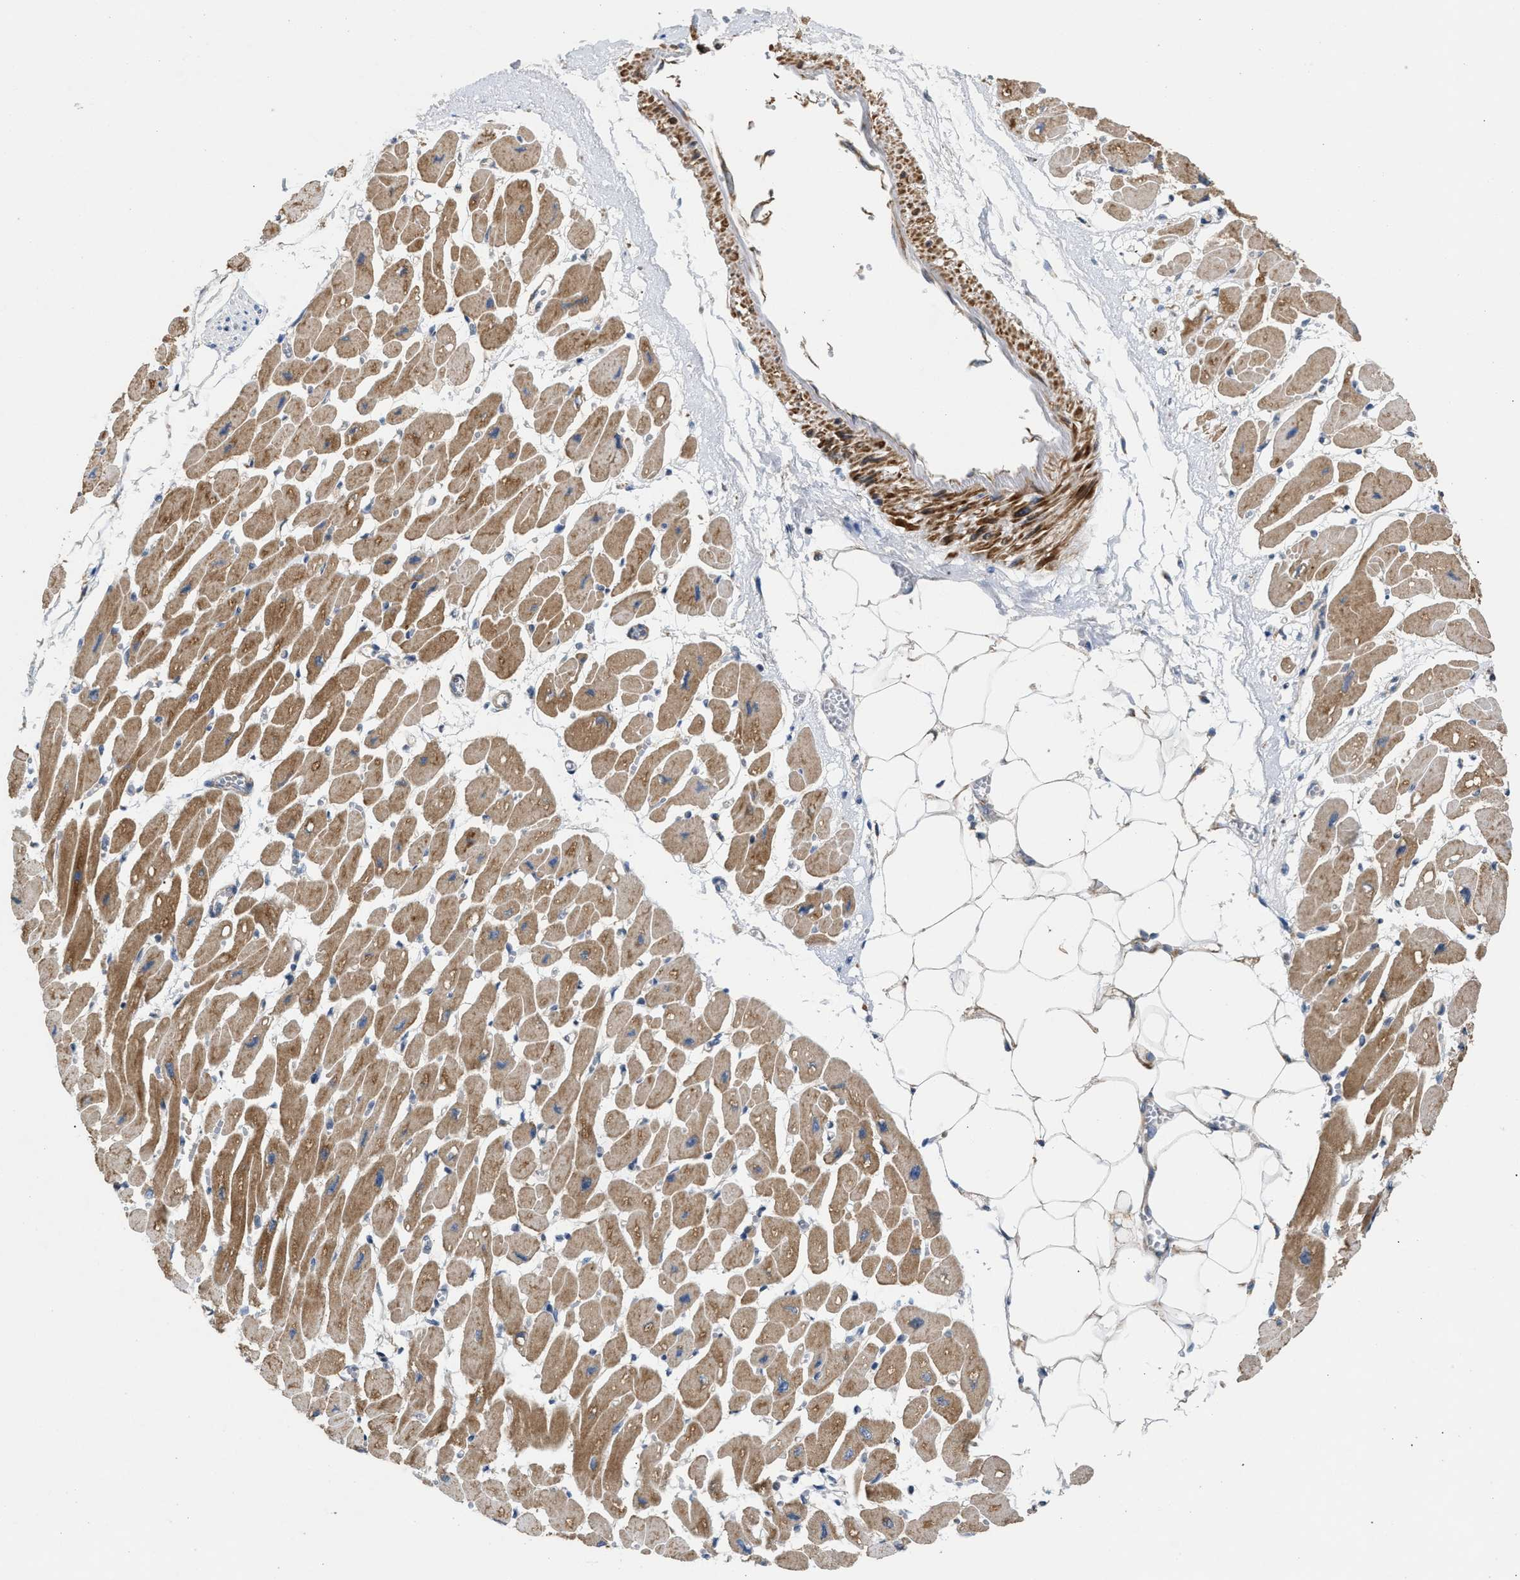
{"staining": {"intensity": "moderate", "quantity": ">75%", "location": "cytoplasmic/membranous"}, "tissue": "heart muscle", "cell_type": "Cardiomyocytes", "image_type": "normal", "snomed": [{"axis": "morphology", "description": "Normal tissue, NOS"}, {"axis": "topography", "description": "Heart"}], "caption": "An immunohistochemistry micrograph of normal tissue is shown. Protein staining in brown labels moderate cytoplasmic/membranous positivity in heart muscle within cardiomyocytes.", "gene": "TACO1", "patient": {"sex": "female", "age": 54}}